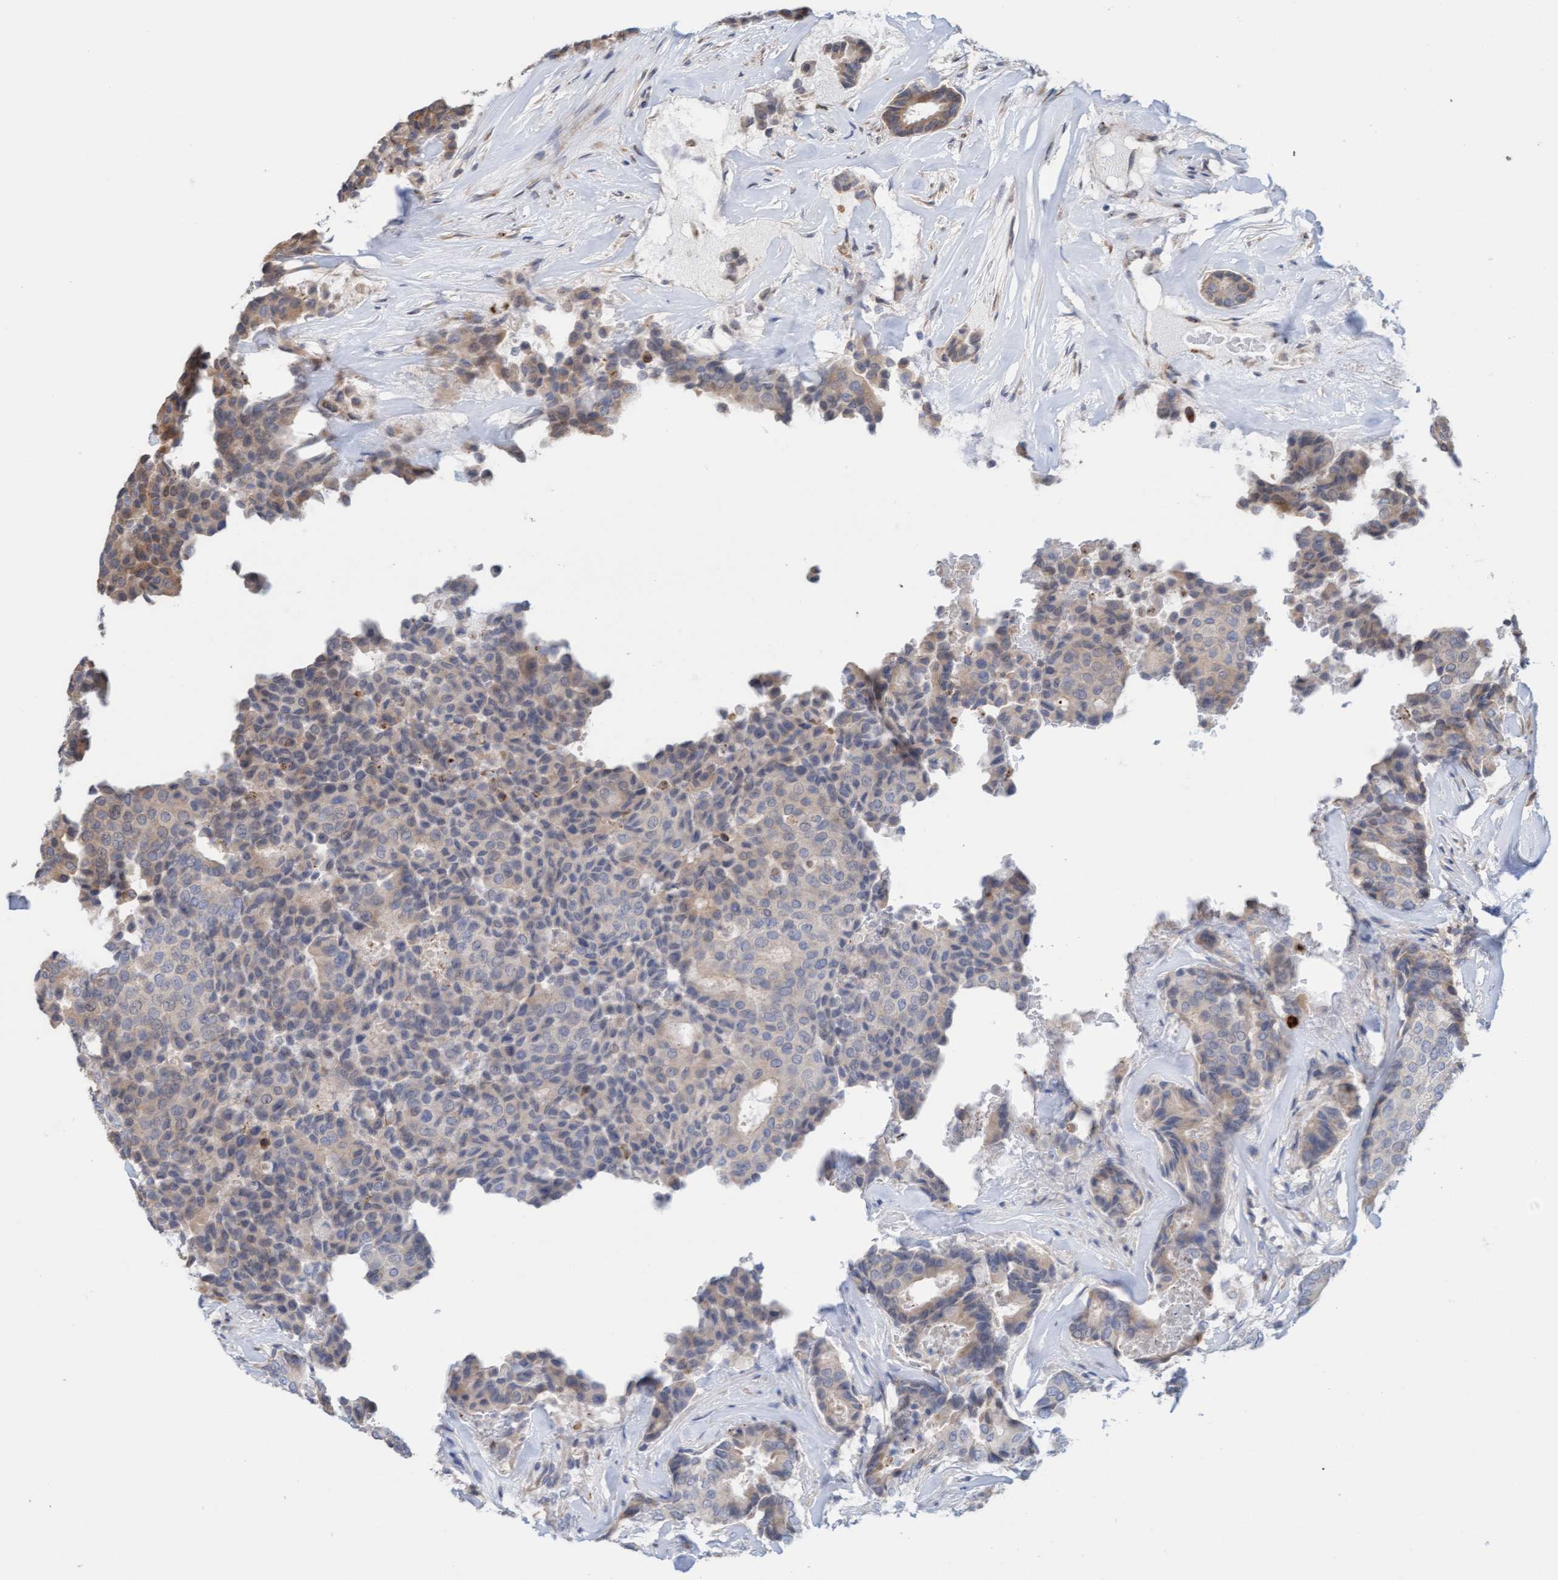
{"staining": {"intensity": "weak", "quantity": "25%-75%", "location": "cytoplasmic/membranous"}, "tissue": "breast cancer", "cell_type": "Tumor cells", "image_type": "cancer", "snomed": [{"axis": "morphology", "description": "Duct carcinoma"}, {"axis": "topography", "description": "Breast"}], "caption": "Immunohistochemistry (IHC) staining of breast cancer (intraductal carcinoma), which shows low levels of weak cytoplasmic/membranous positivity in about 25%-75% of tumor cells indicating weak cytoplasmic/membranous protein expression. The staining was performed using DAB (3,3'-diaminobenzidine) (brown) for protein detection and nuclei were counterstained in hematoxylin (blue).", "gene": "MMP8", "patient": {"sex": "female", "age": 75}}